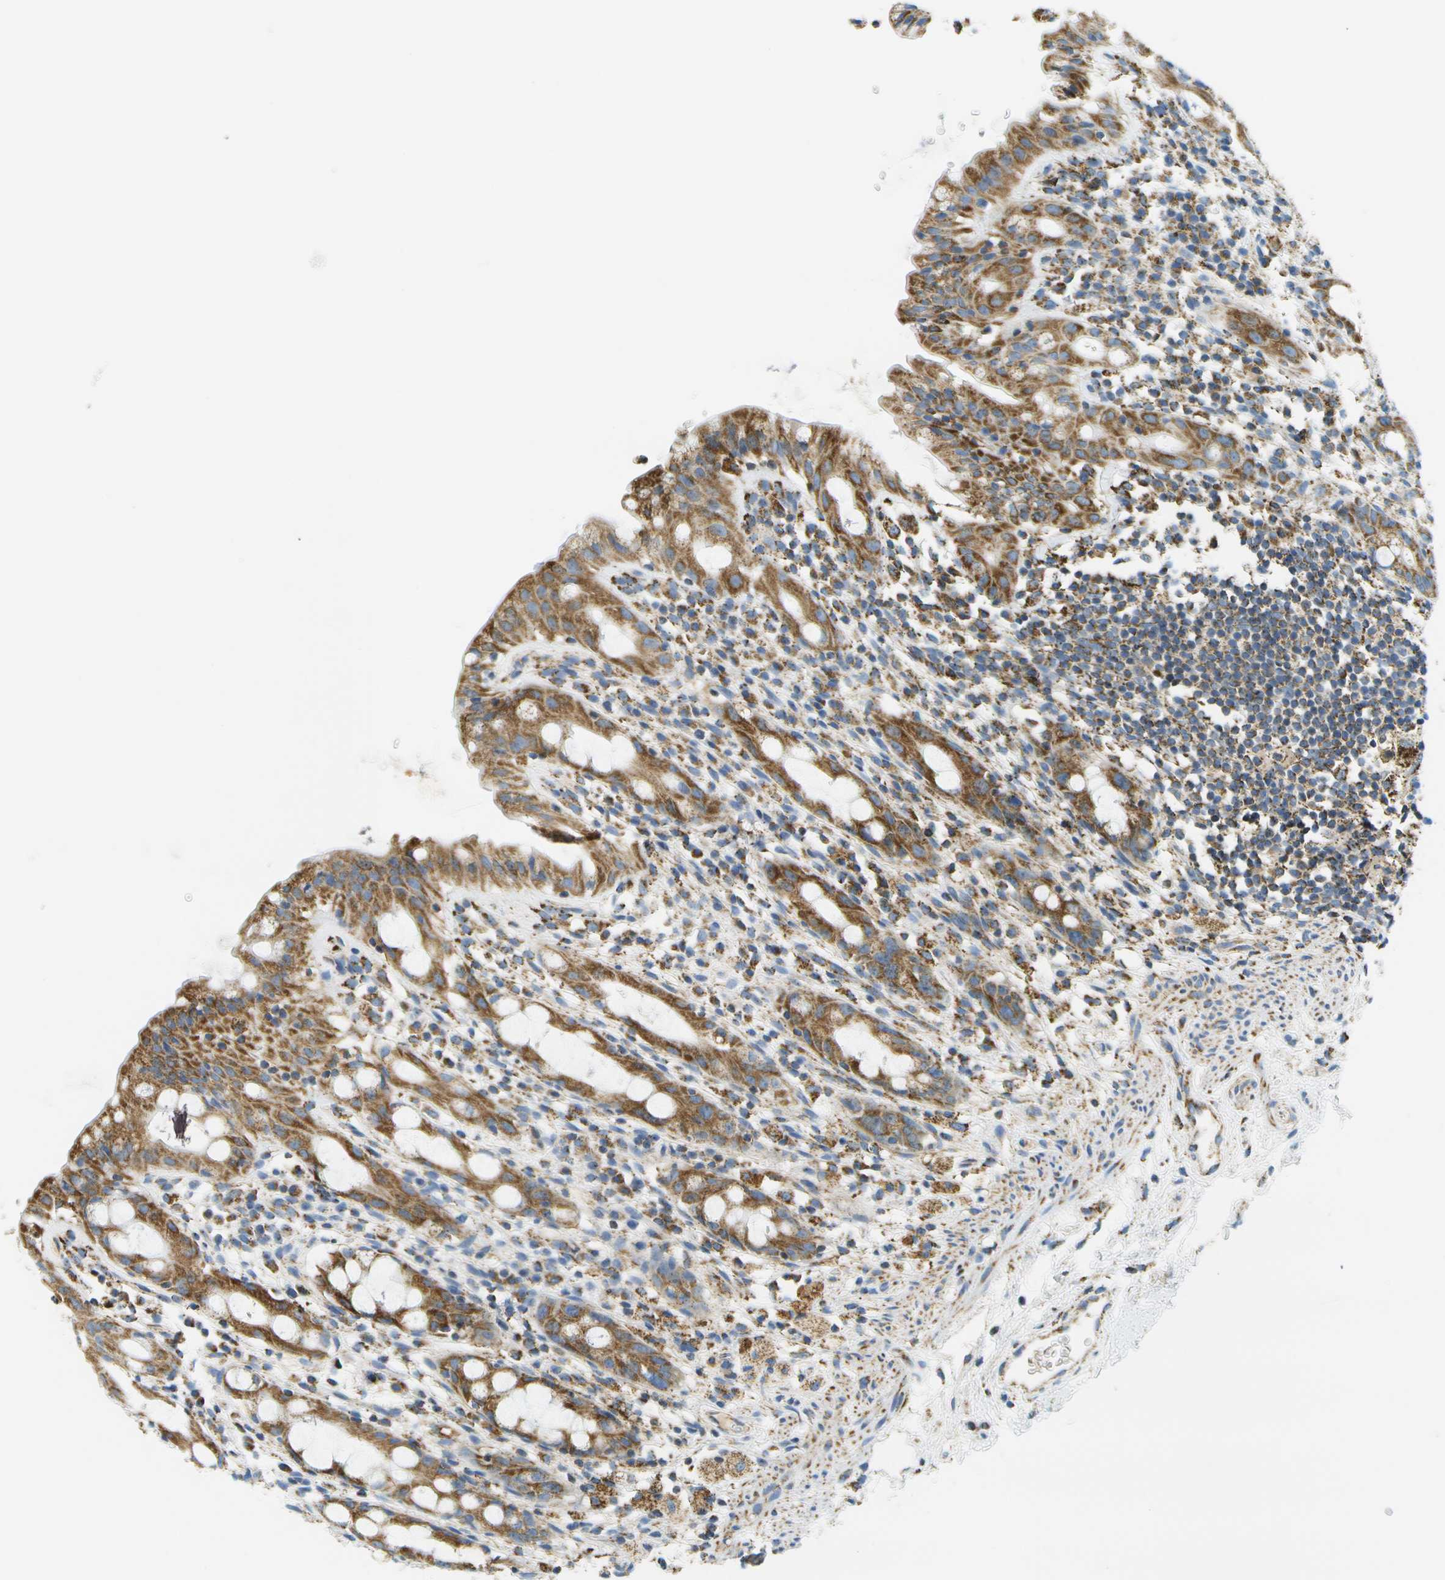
{"staining": {"intensity": "moderate", "quantity": ">75%", "location": "cytoplasmic/membranous"}, "tissue": "rectum", "cell_type": "Glandular cells", "image_type": "normal", "snomed": [{"axis": "morphology", "description": "Normal tissue, NOS"}, {"axis": "topography", "description": "Rectum"}], "caption": "About >75% of glandular cells in unremarkable rectum exhibit moderate cytoplasmic/membranous protein expression as visualized by brown immunohistochemical staining.", "gene": "HLCS", "patient": {"sex": "male", "age": 44}}